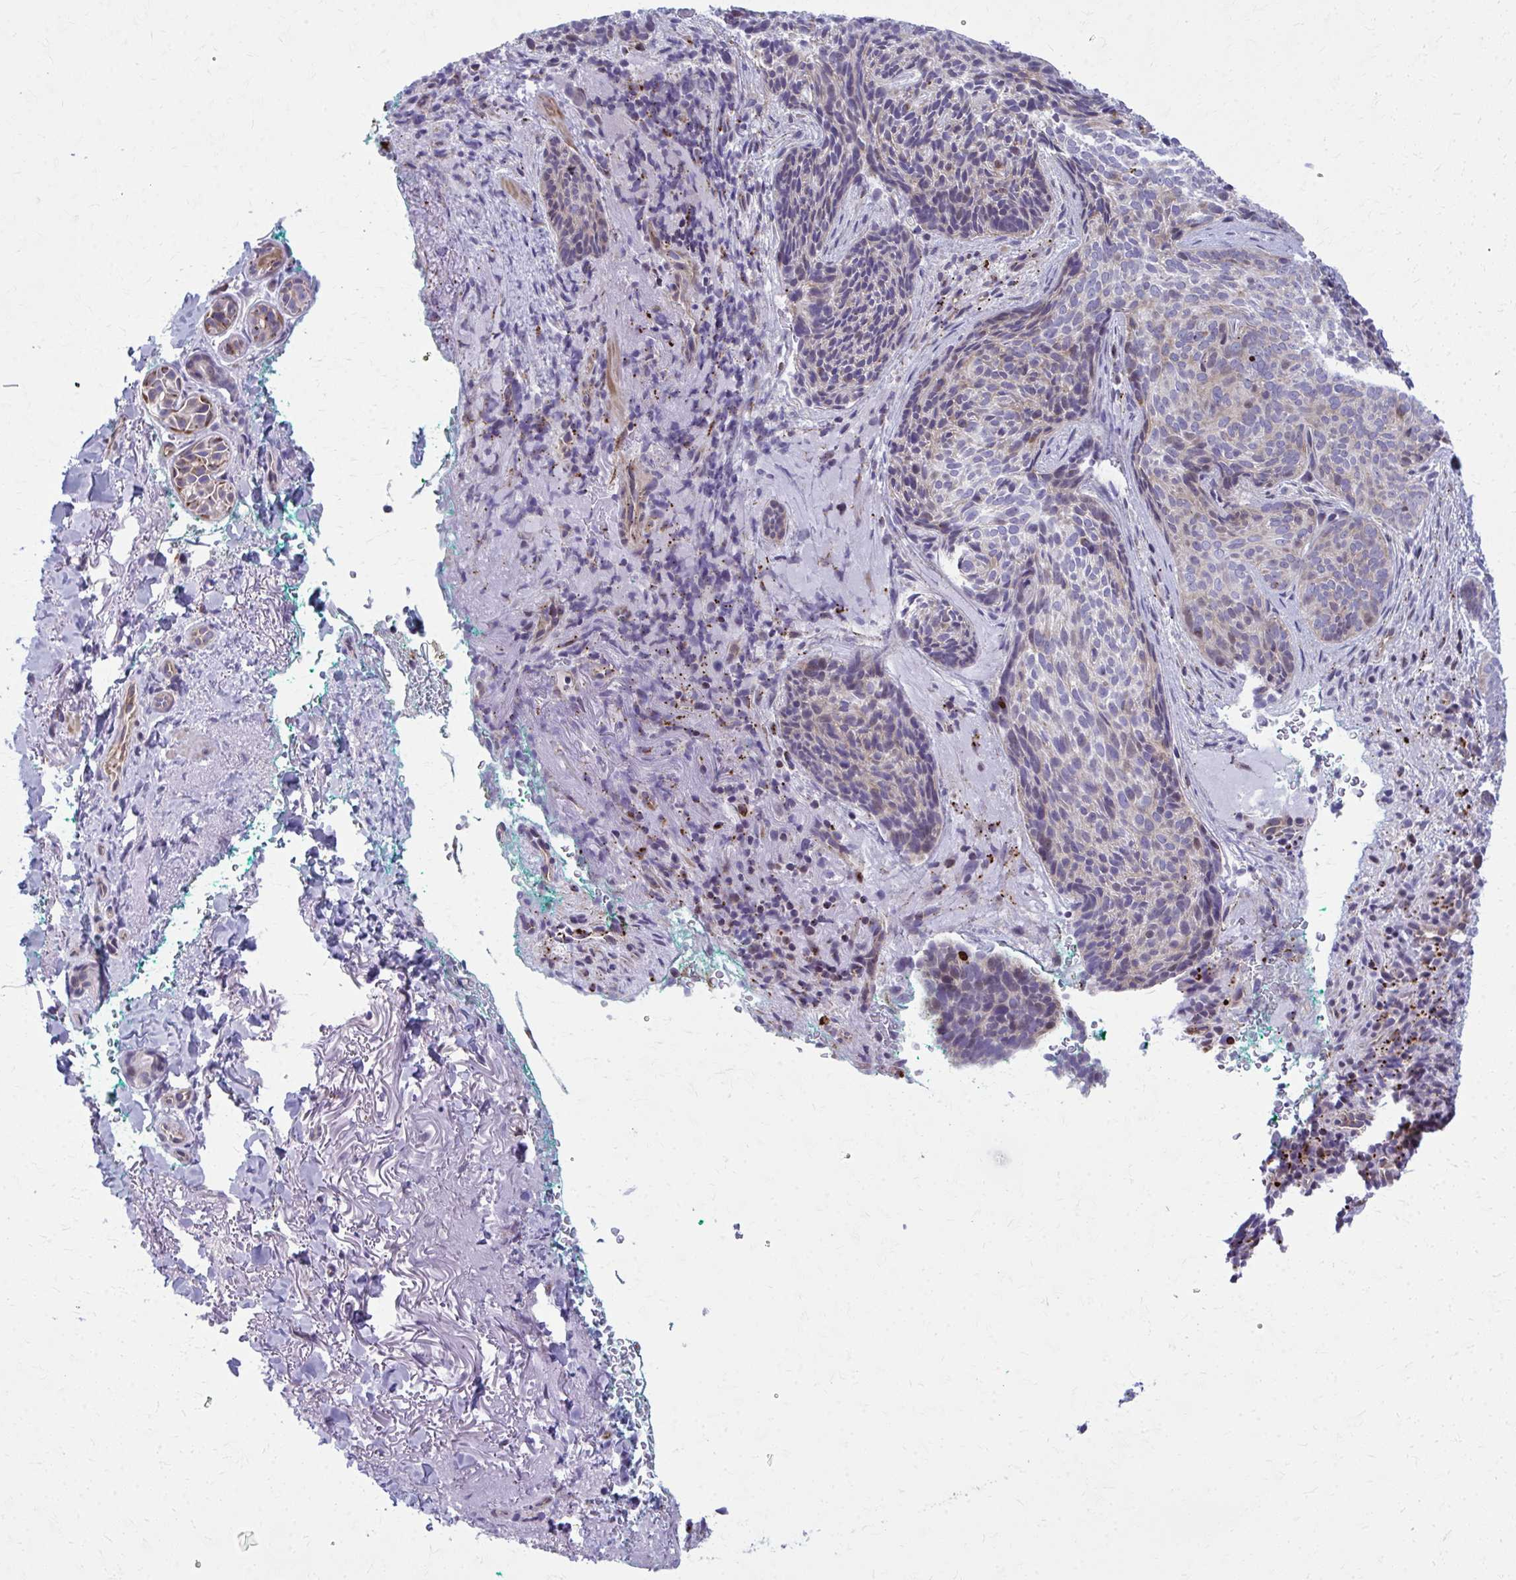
{"staining": {"intensity": "weak", "quantity": "25%-75%", "location": "cytoplasmic/membranous"}, "tissue": "skin cancer", "cell_type": "Tumor cells", "image_type": "cancer", "snomed": [{"axis": "morphology", "description": "Basal cell carcinoma"}, {"axis": "topography", "description": "Skin"}, {"axis": "topography", "description": "Skin of head"}], "caption": "A micrograph of human skin basal cell carcinoma stained for a protein exhibits weak cytoplasmic/membranous brown staining in tumor cells. The staining was performed using DAB to visualize the protein expression in brown, while the nuclei were stained in blue with hematoxylin (Magnification: 20x).", "gene": "LRRC4B", "patient": {"sex": "female", "age": 92}}